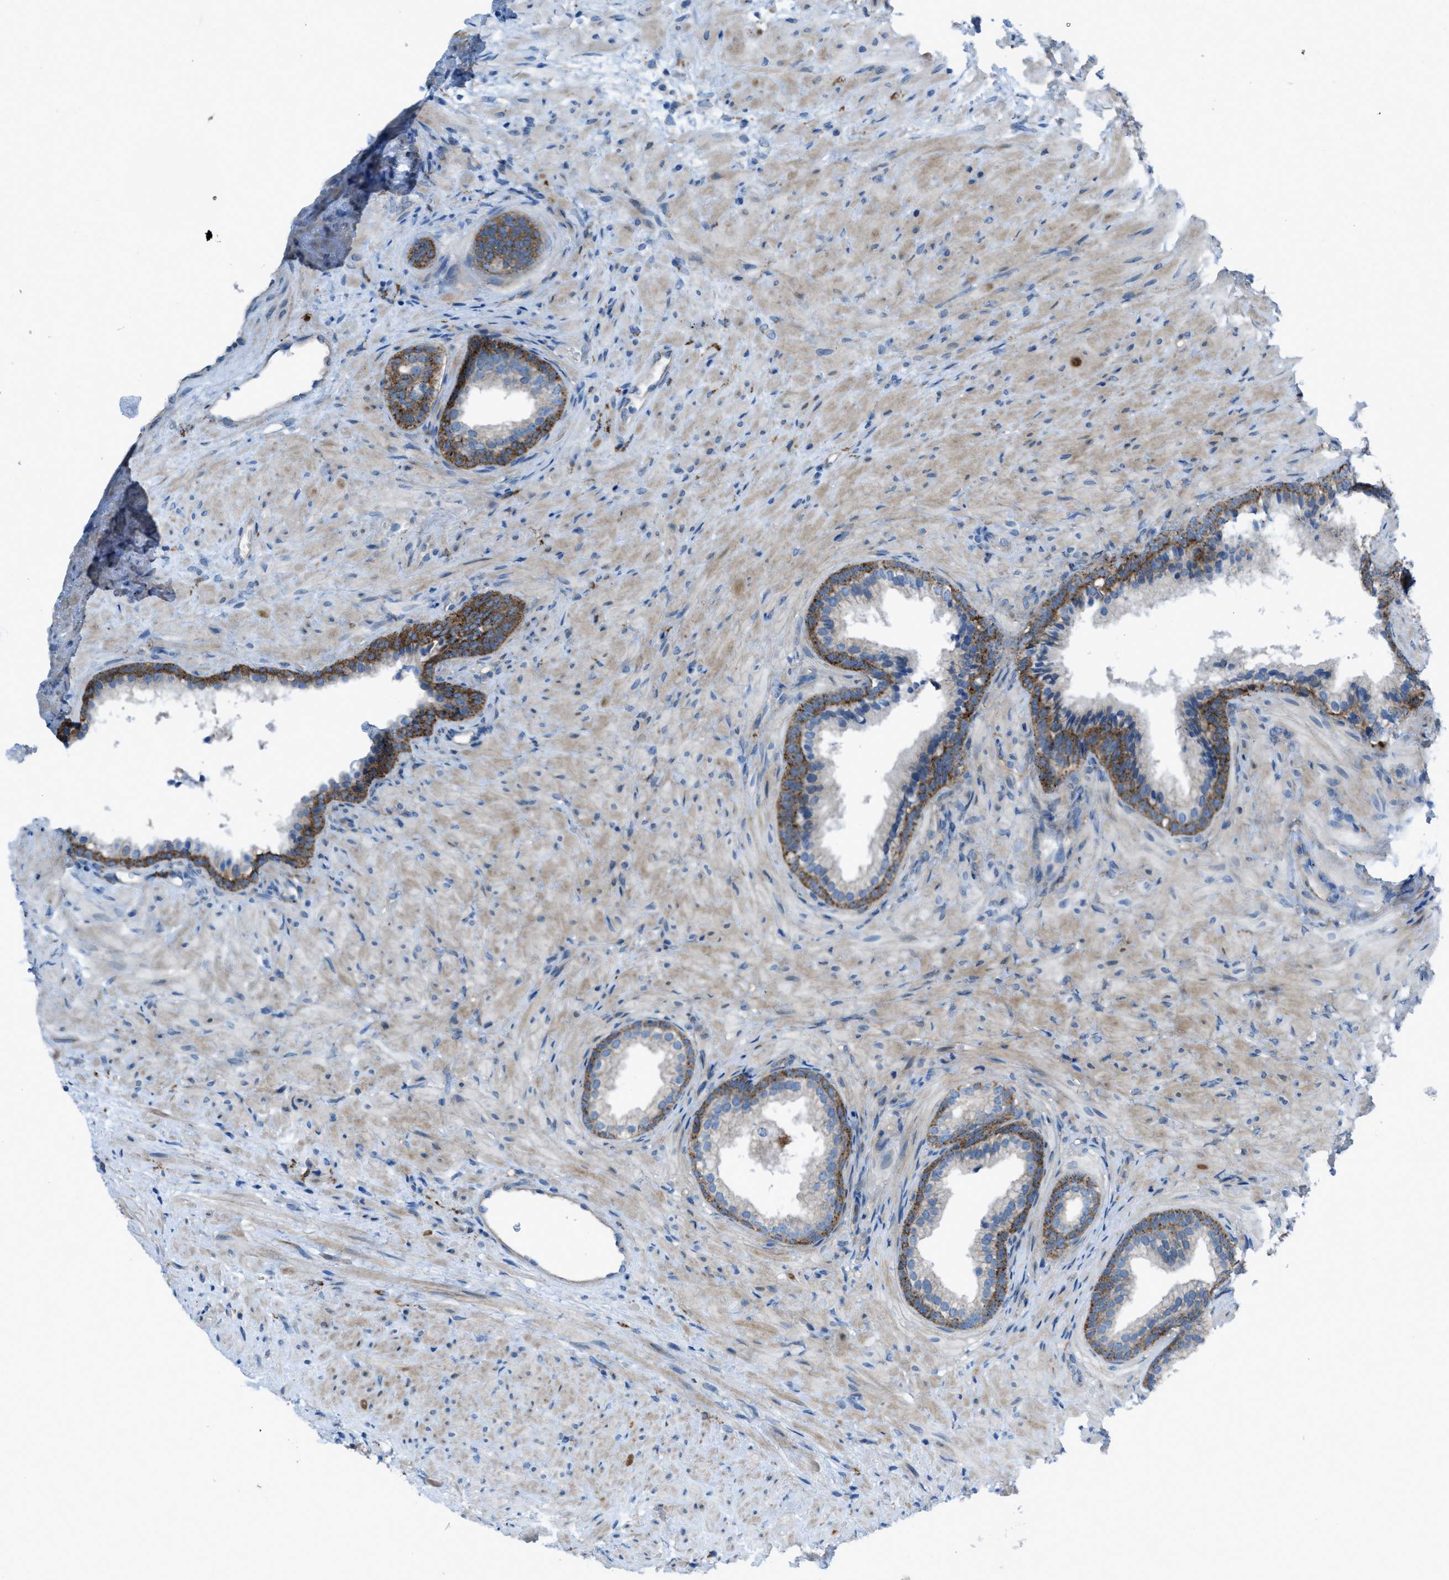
{"staining": {"intensity": "moderate", "quantity": "25%-75%", "location": "cytoplasmic/membranous"}, "tissue": "prostate", "cell_type": "Glandular cells", "image_type": "normal", "snomed": [{"axis": "morphology", "description": "Normal tissue, NOS"}, {"axis": "topography", "description": "Prostate"}], "caption": "Immunohistochemical staining of benign human prostate exhibits medium levels of moderate cytoplasmic/membranous staining in approximately 25%-75% of glandular cells.", "gene": "EGFR", "patient": {"sex": "male", "age": 76}}